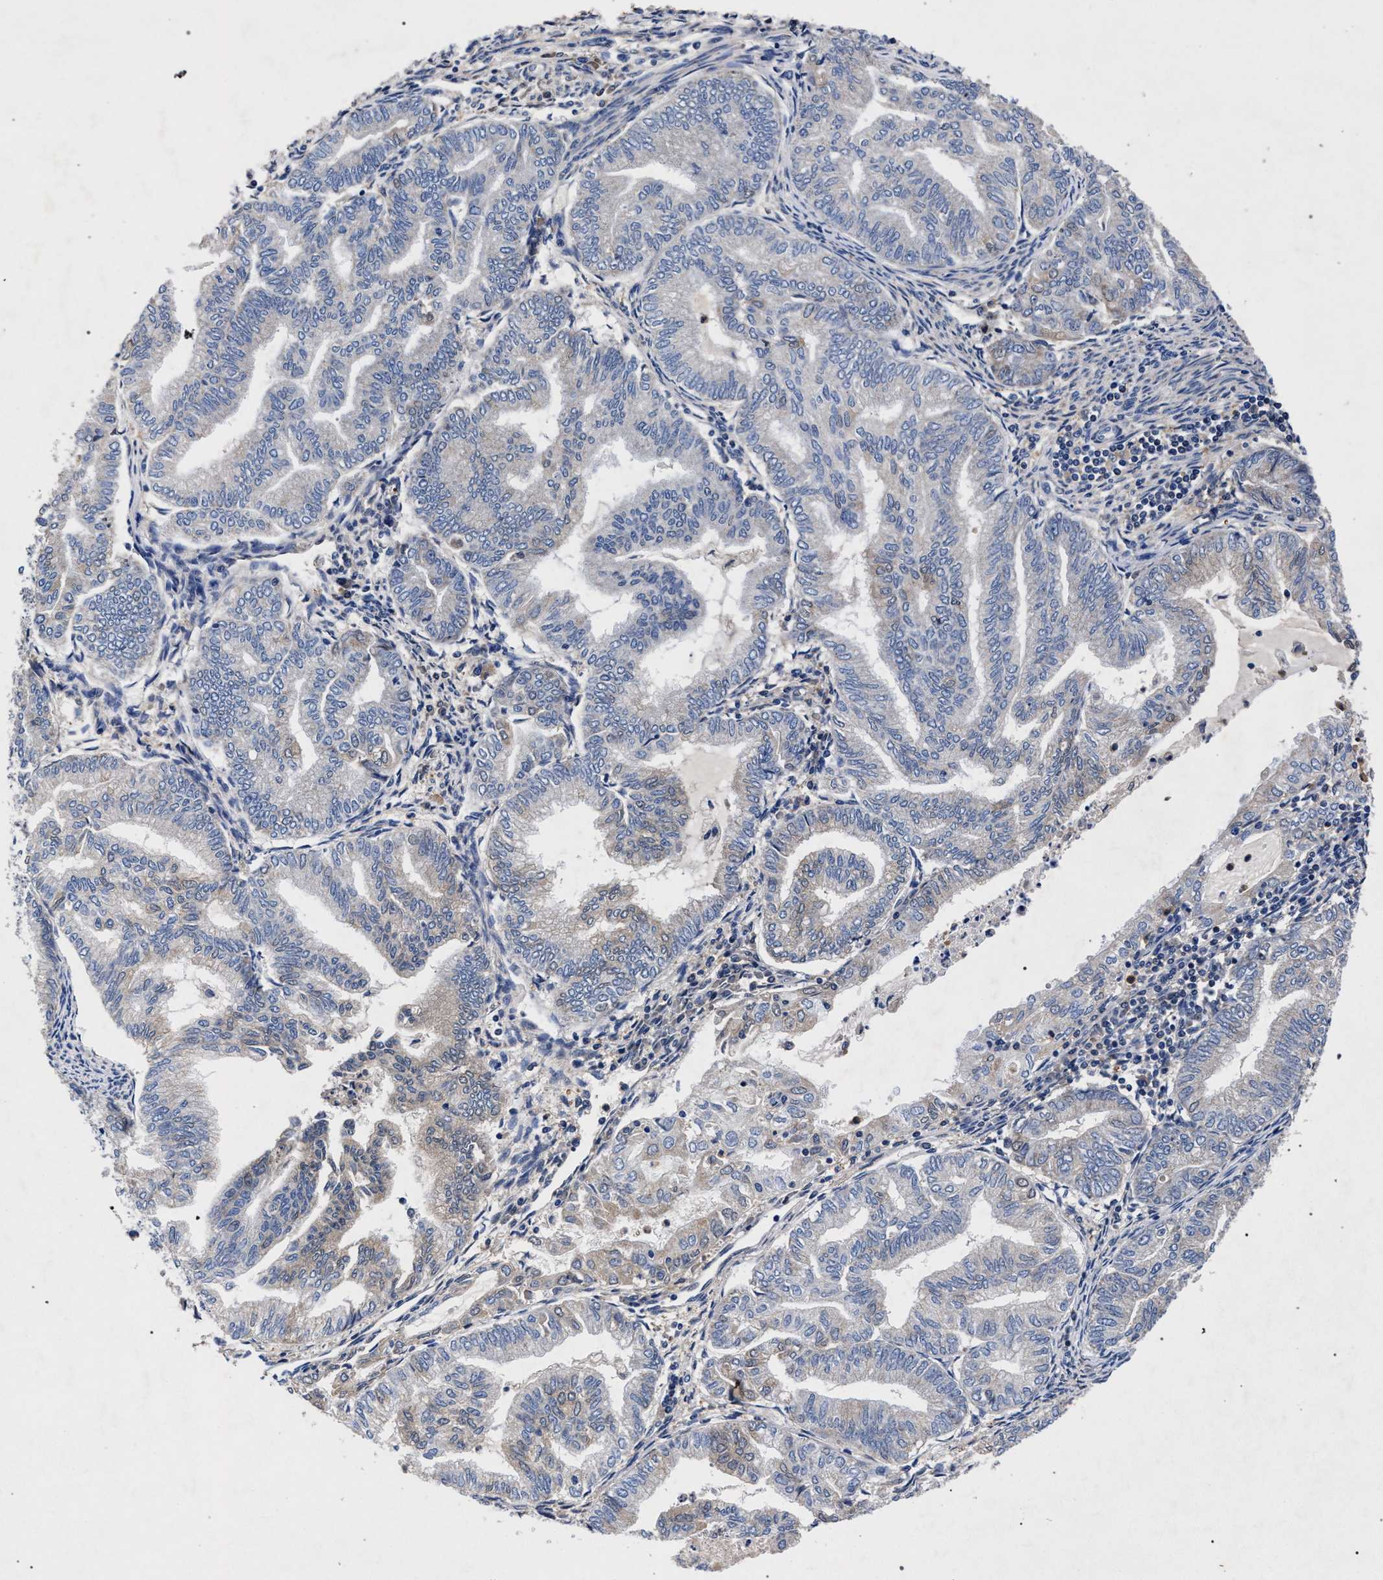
{"staining": {"intensity": "negative", "quantity": "none", "location": "none"}, "tissue": "endometrial cancer", "cell_type": "Tumor cells", "image_type": "cancer", "snomed": [{"axis": "morphology", "description": "Adenocarcinoma, NOS"}, {"axis": "topography", "description": "Endometrium"}], "caption": "DAB immunohistochemical staining of human endometrial adenocarcinoma displays no significant staining in tumor cells.", "gene": "HSD17B14", "patient": {"sex": "female", "age": 79}}